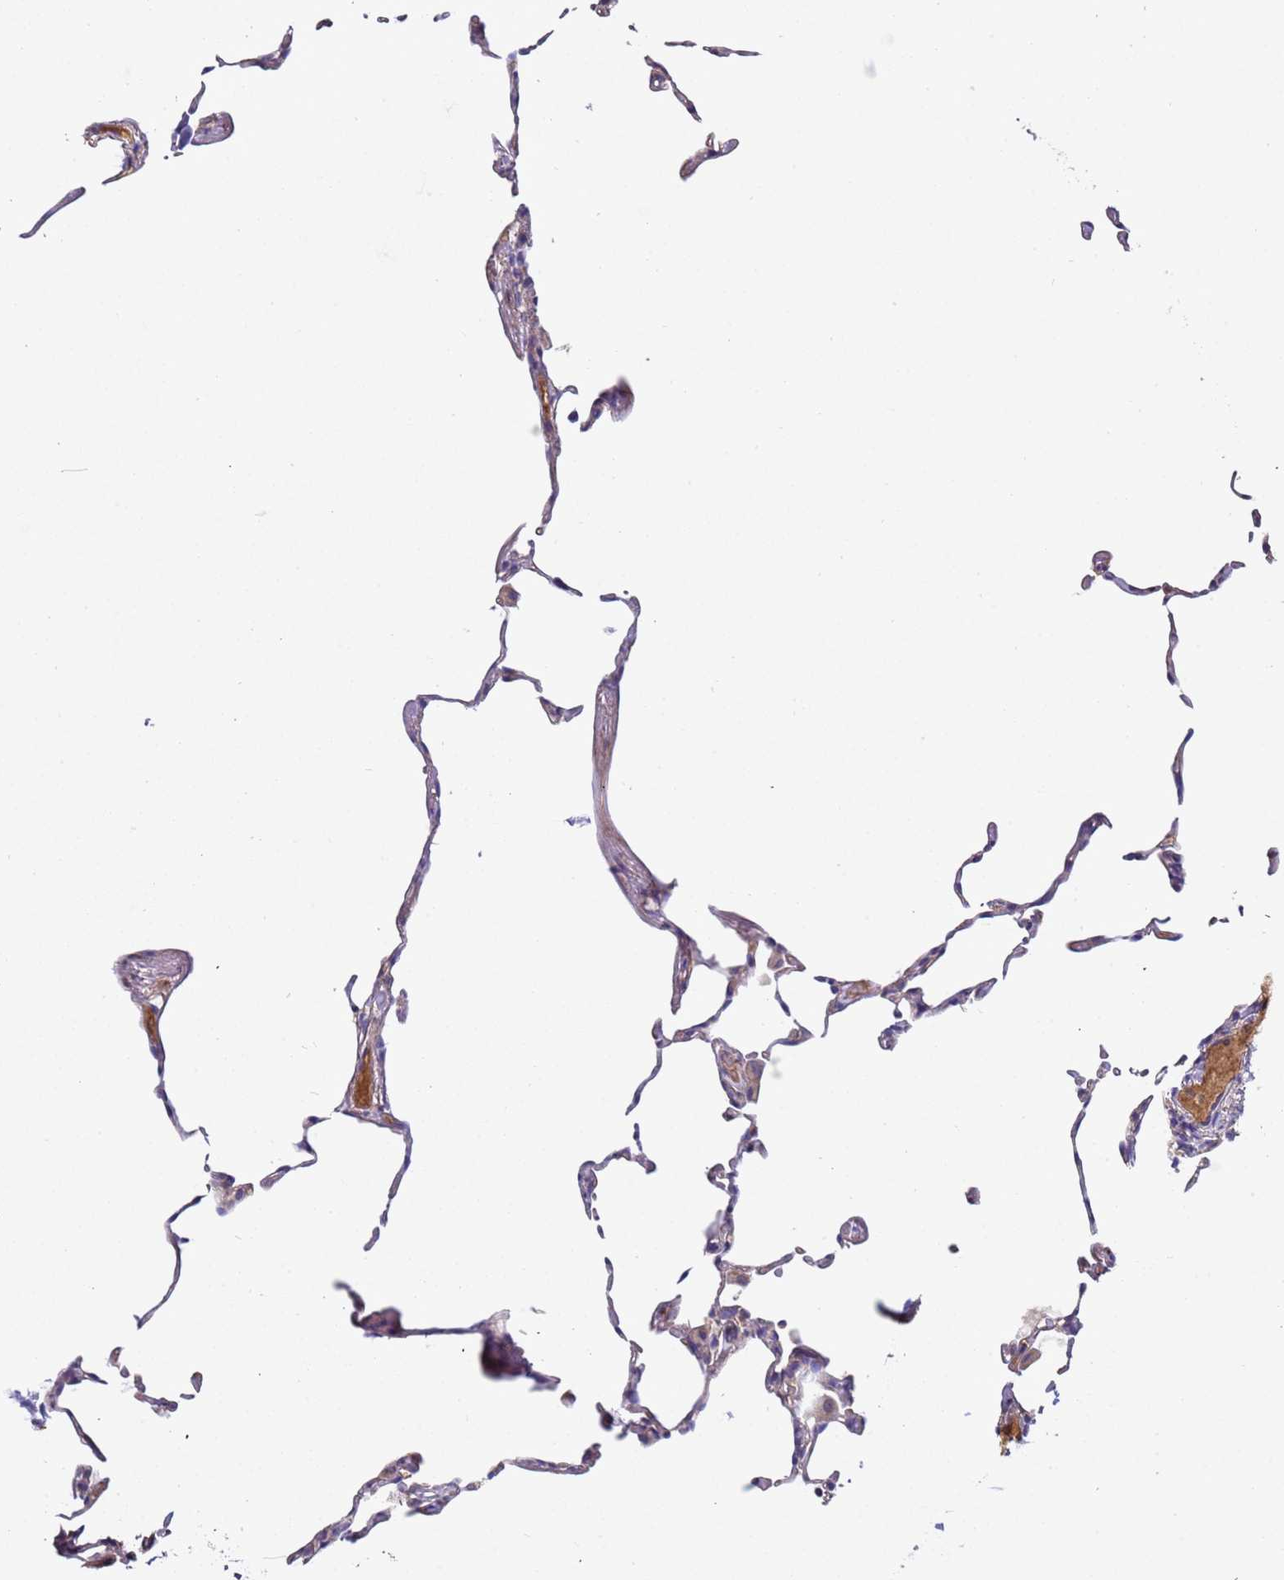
{"staining": {"intensity": "negative", "quantity": "none", "location": "none"}, "tissue": "lung", "cell_type": "Alveolar cells", "image_type": "normal", "snomed": [{"axis": "morphology", "description": "Normal tissue, NOS"}, {"axis": "topography", "description": "Lung"}], "caption": "Immunohistochemistry (IHC) of benign human lung shows no expression in alveolar cells. (DAB immunohistochemistry (IHC), high magnification).", "gene": "TMEM126A", "patient": {"sex": "female", "age": 57}}